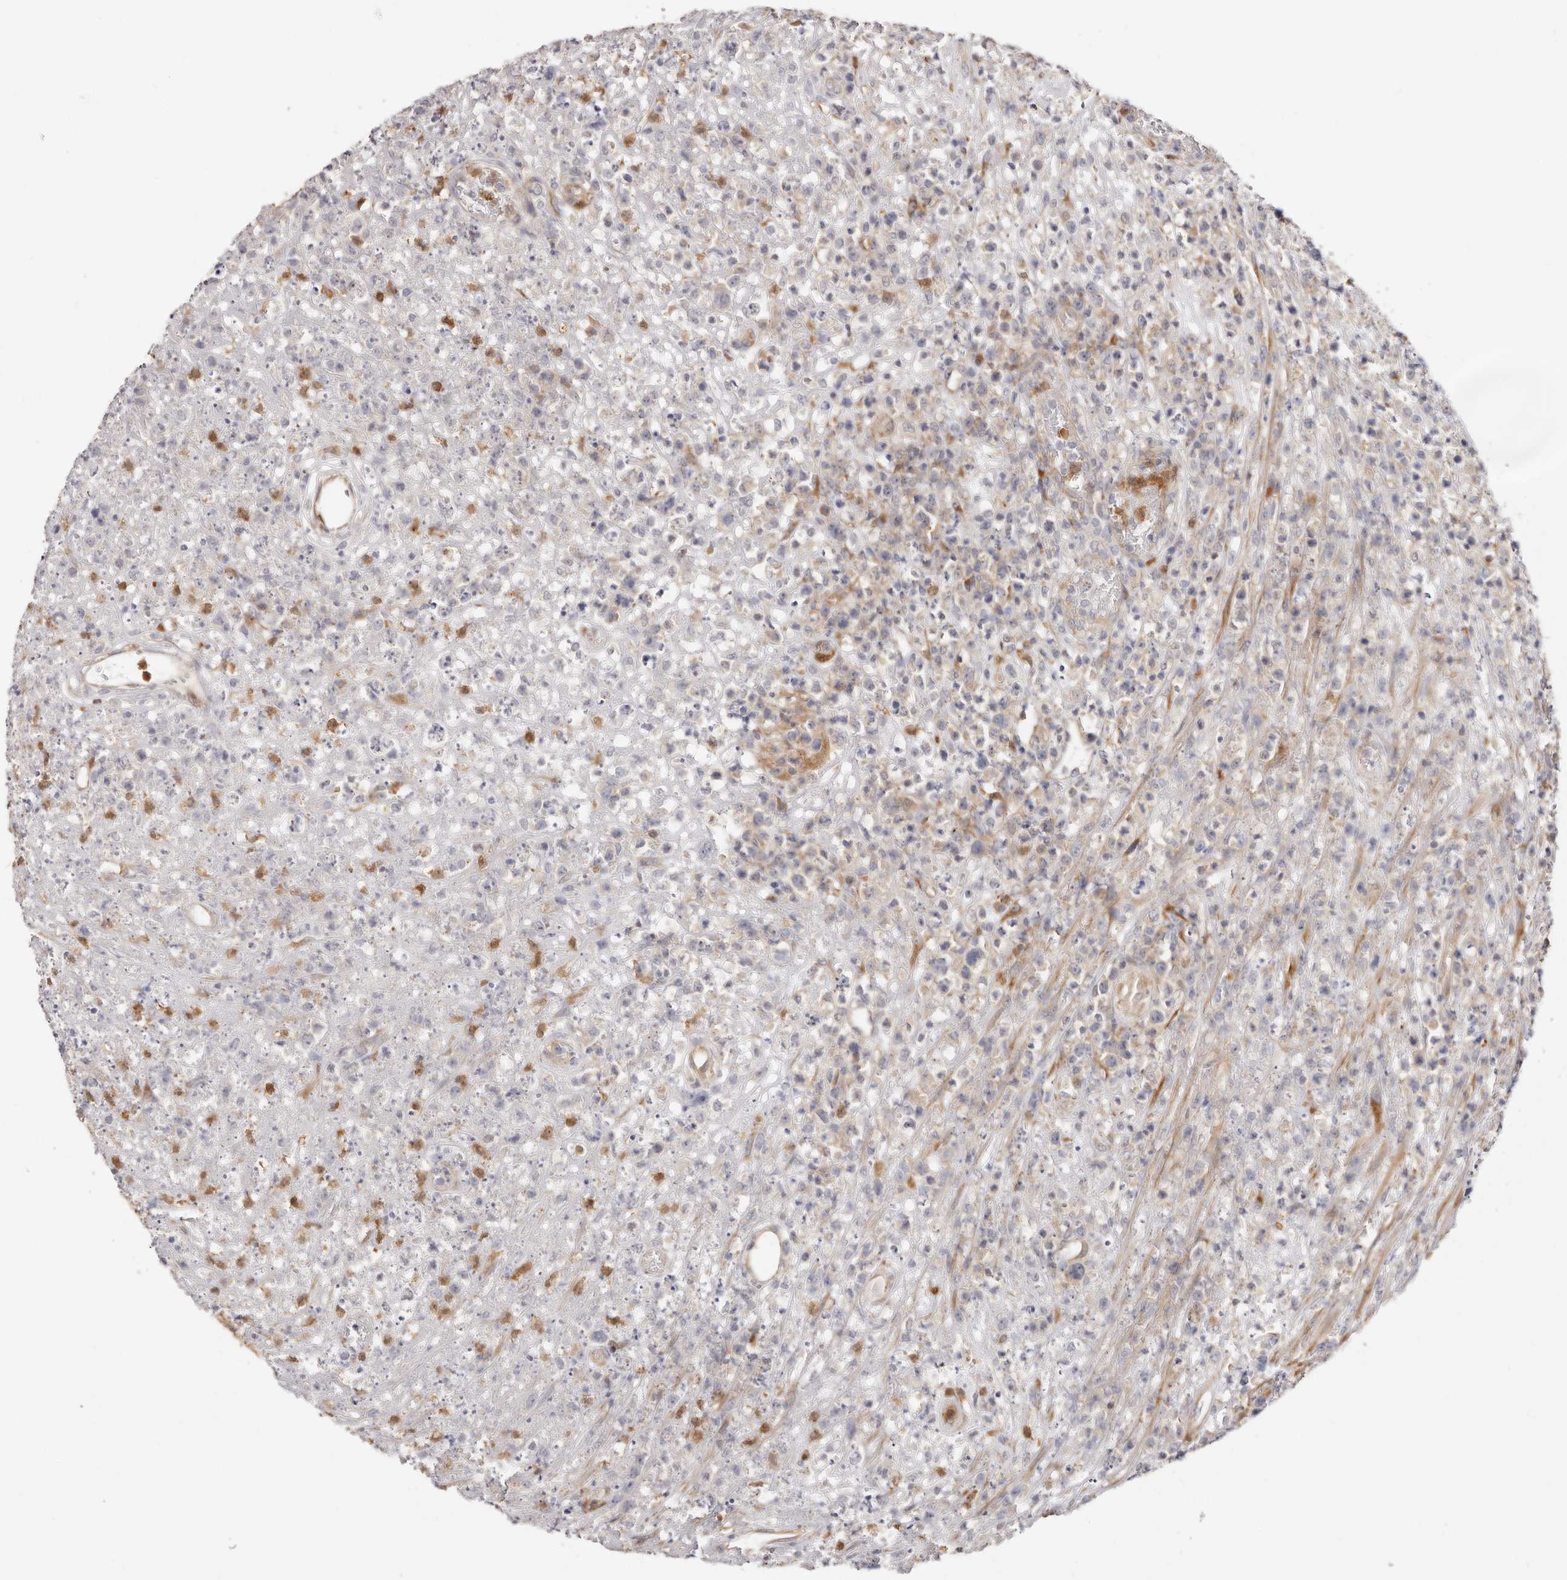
{"staining": {"intensity": "negative", "quantity": "none", "location": "none"}, "tissue": "lymphoma", "cell_type": "Tumor cells", "image_type": "cancer", "snomed": [{"axis": "morphology", "description": "Malignant lymphoma, non-Hodgkin's type, High grade"}, {"axis": "topography", "description": "Colon"}], "caption": "Protein analysis of lymphoma exhibits no significant expression in tumor cells.", "gene": "BCL2L15", "patient": {"sex": "female", "age": 53}}